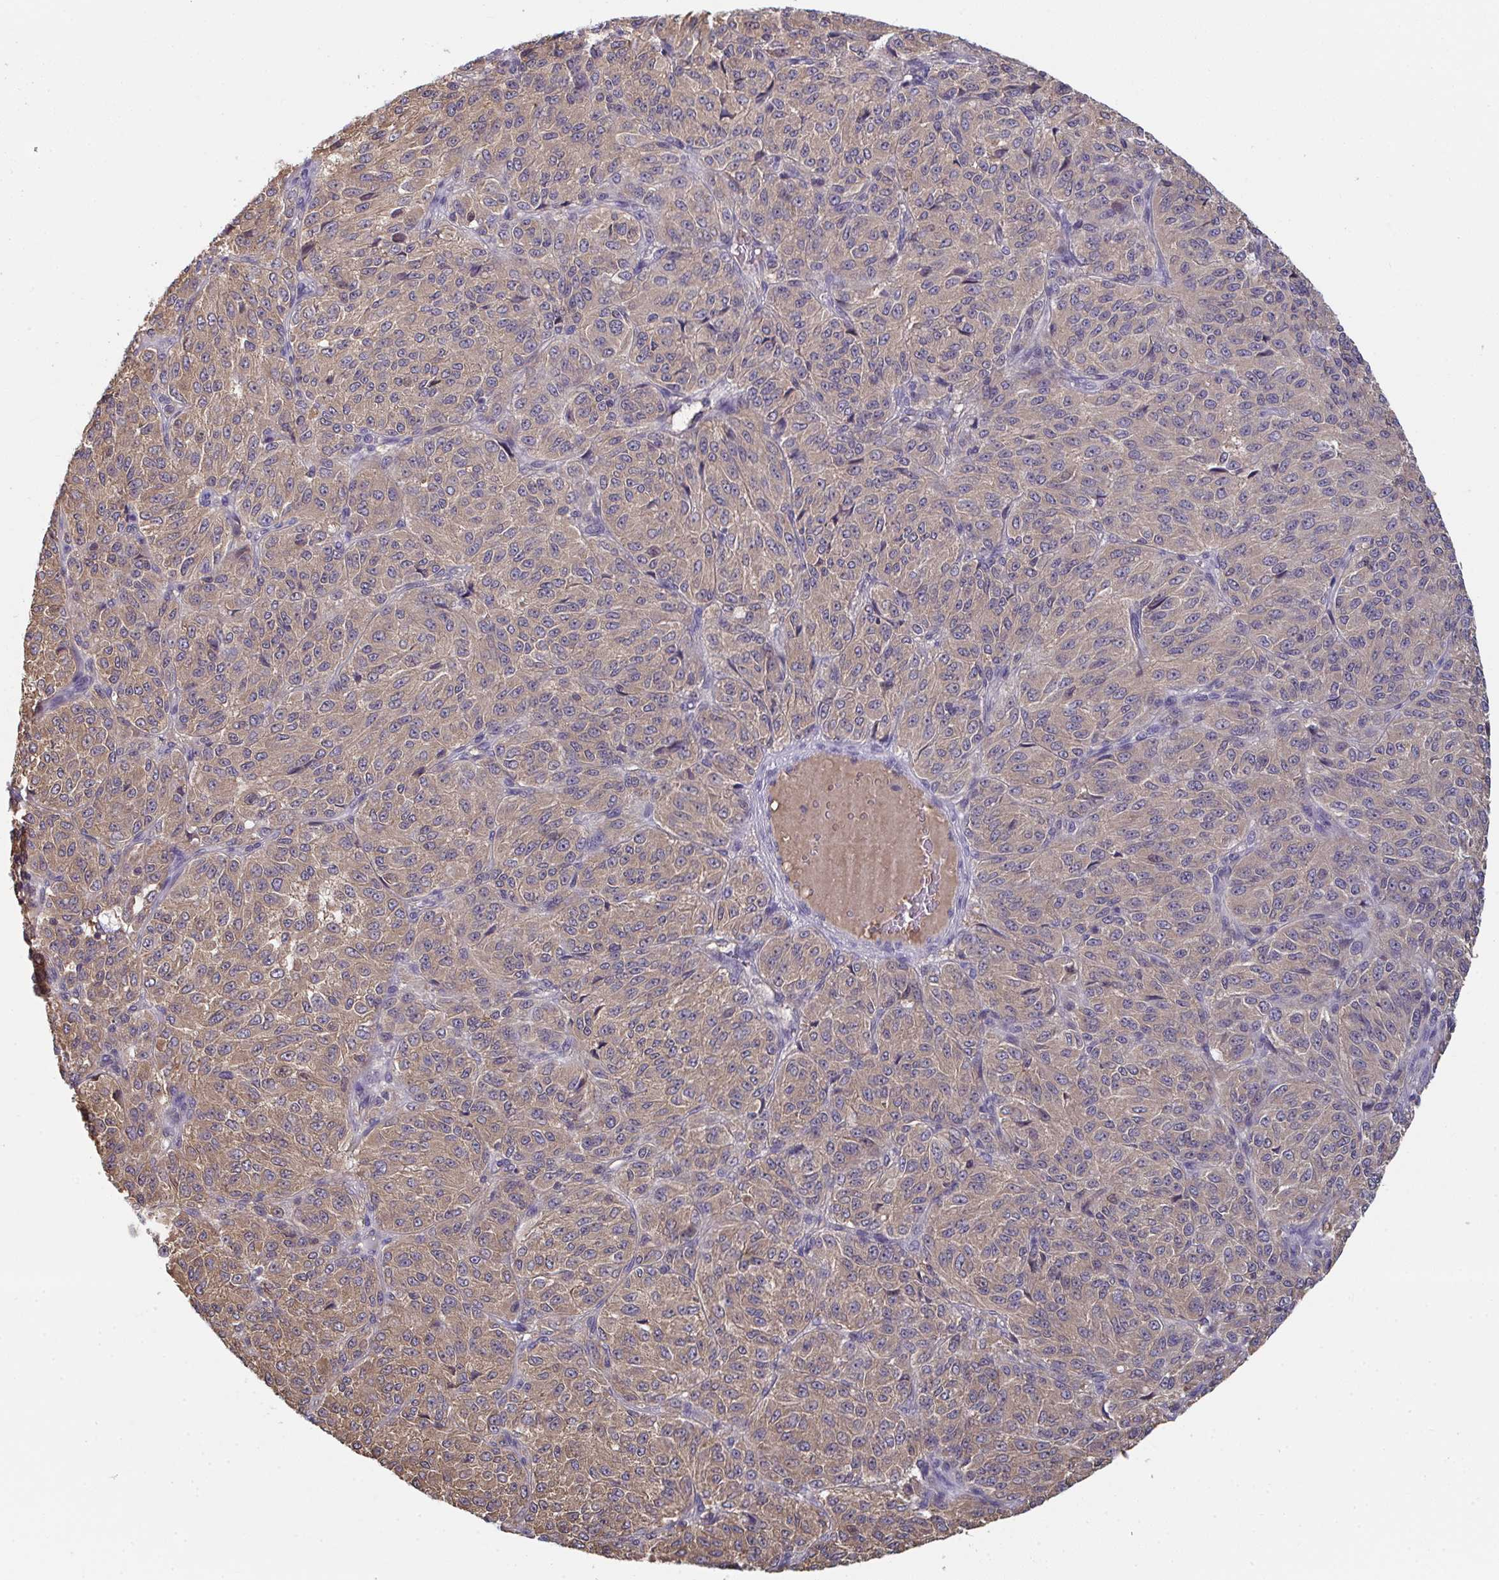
{"staining": {"intensity": "moderate", "quantity": "25%-75%", "location": "cytoplasmic/membranous"}, "tissue": "melanoma", "cell_type": "Tumor cells", "image_type": "cancer", "snomed": [{"axis": "morphology", "description": "Malignant melanoma, Metastatic site"}, {"axis": "topography", "description": "Brain"}], "caption": "High-power microscopy captured an IHC photomicrograph of melanoma, revealing moderate cytoplasmic/membranous expression in approximately 25%-75% of tumor cells.", "gene": "TTC9C", "patient": {"sex": "female", "age": 56}}